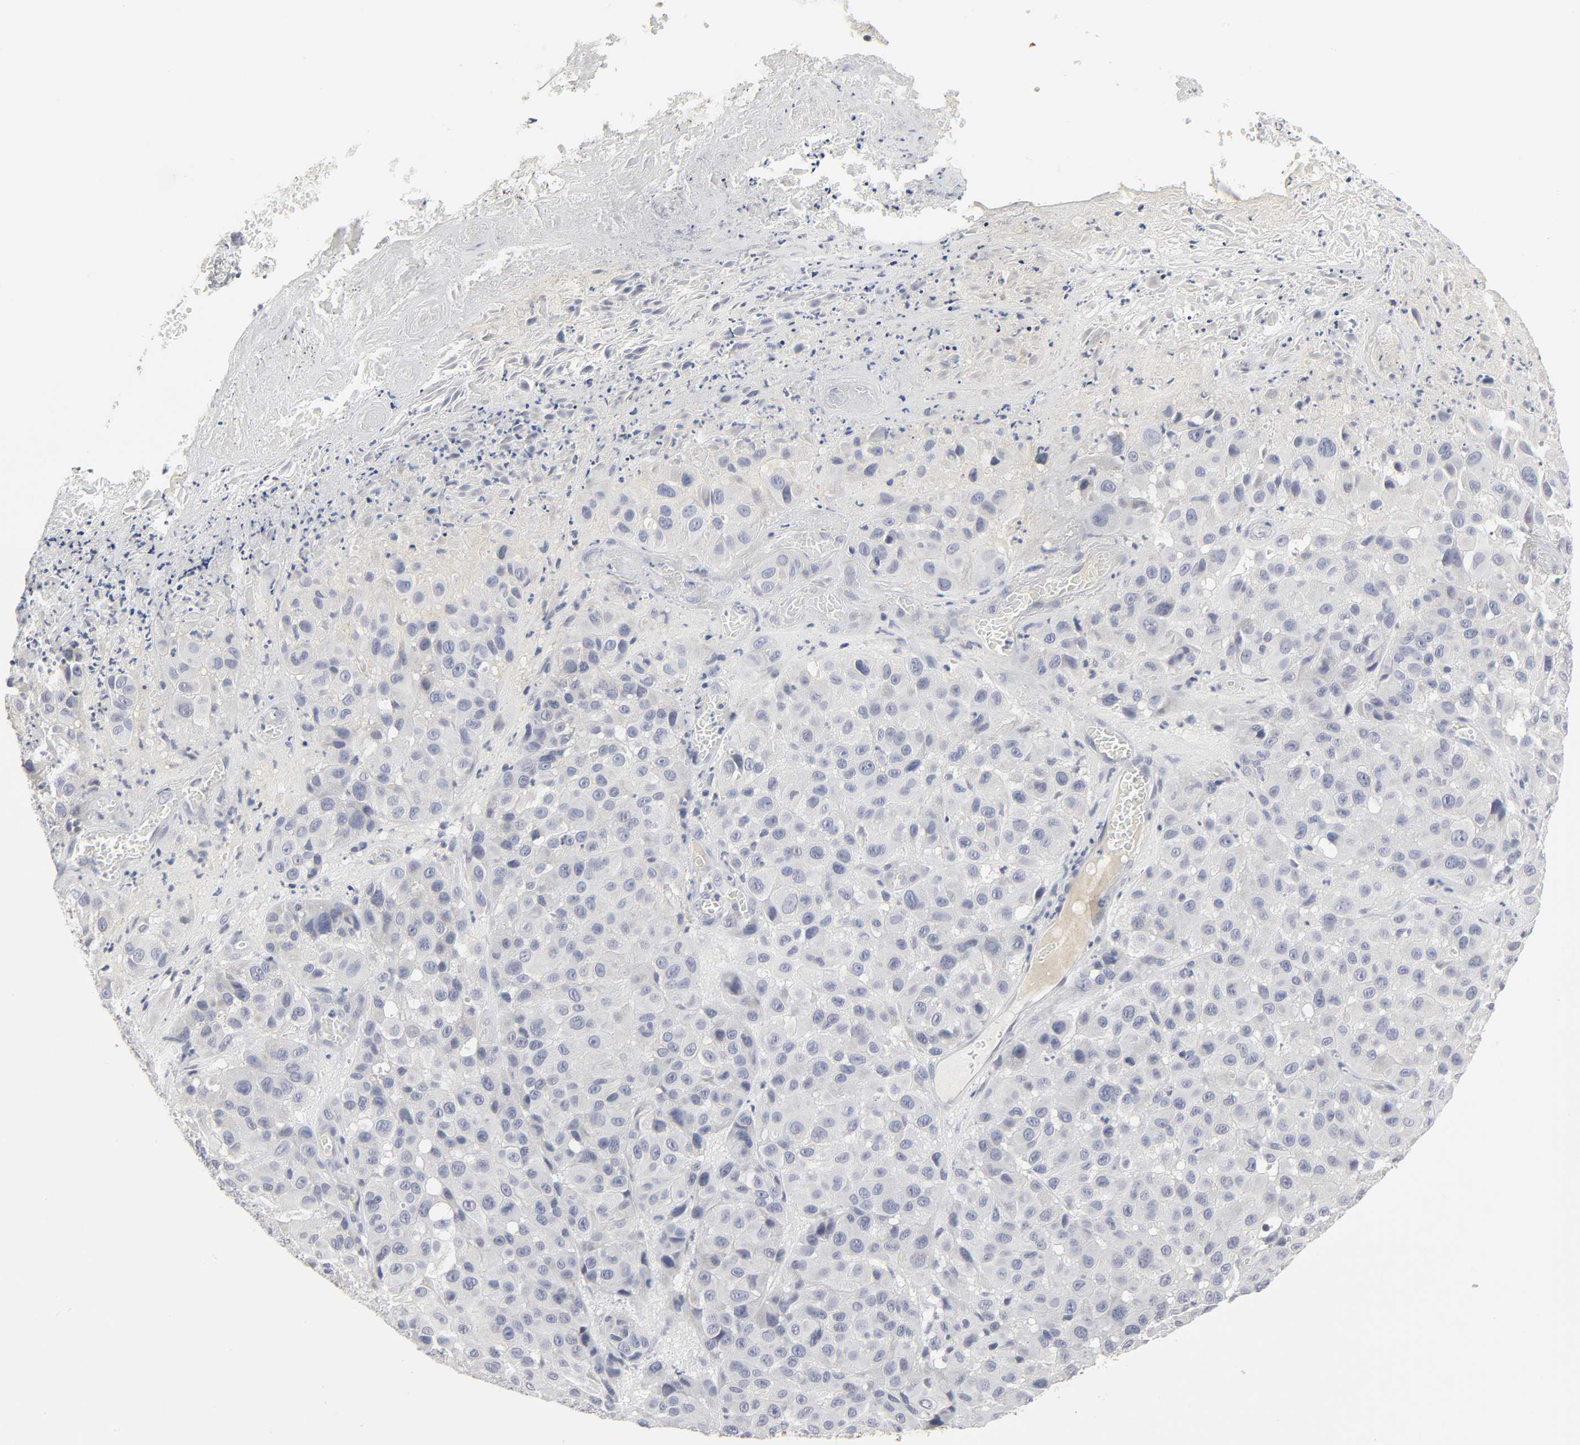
{"staining": {"intensity": "negative", "quantity": "none", "location": "none"}, "tissue": "melanoma", "cell_type": "Tumor cells", "image_type": "cancer", "snomed": [{"axis": "morphology", "description": "Malignant melanoma, NOS"}, {"axis": "topography", "description": "Skin"}], "caption": "Malignant melanoma stained for a protein using IHC reveals no staining tumor cells.", "gene": "TCAP", "patient": {"sex": "female", "age": 21}}